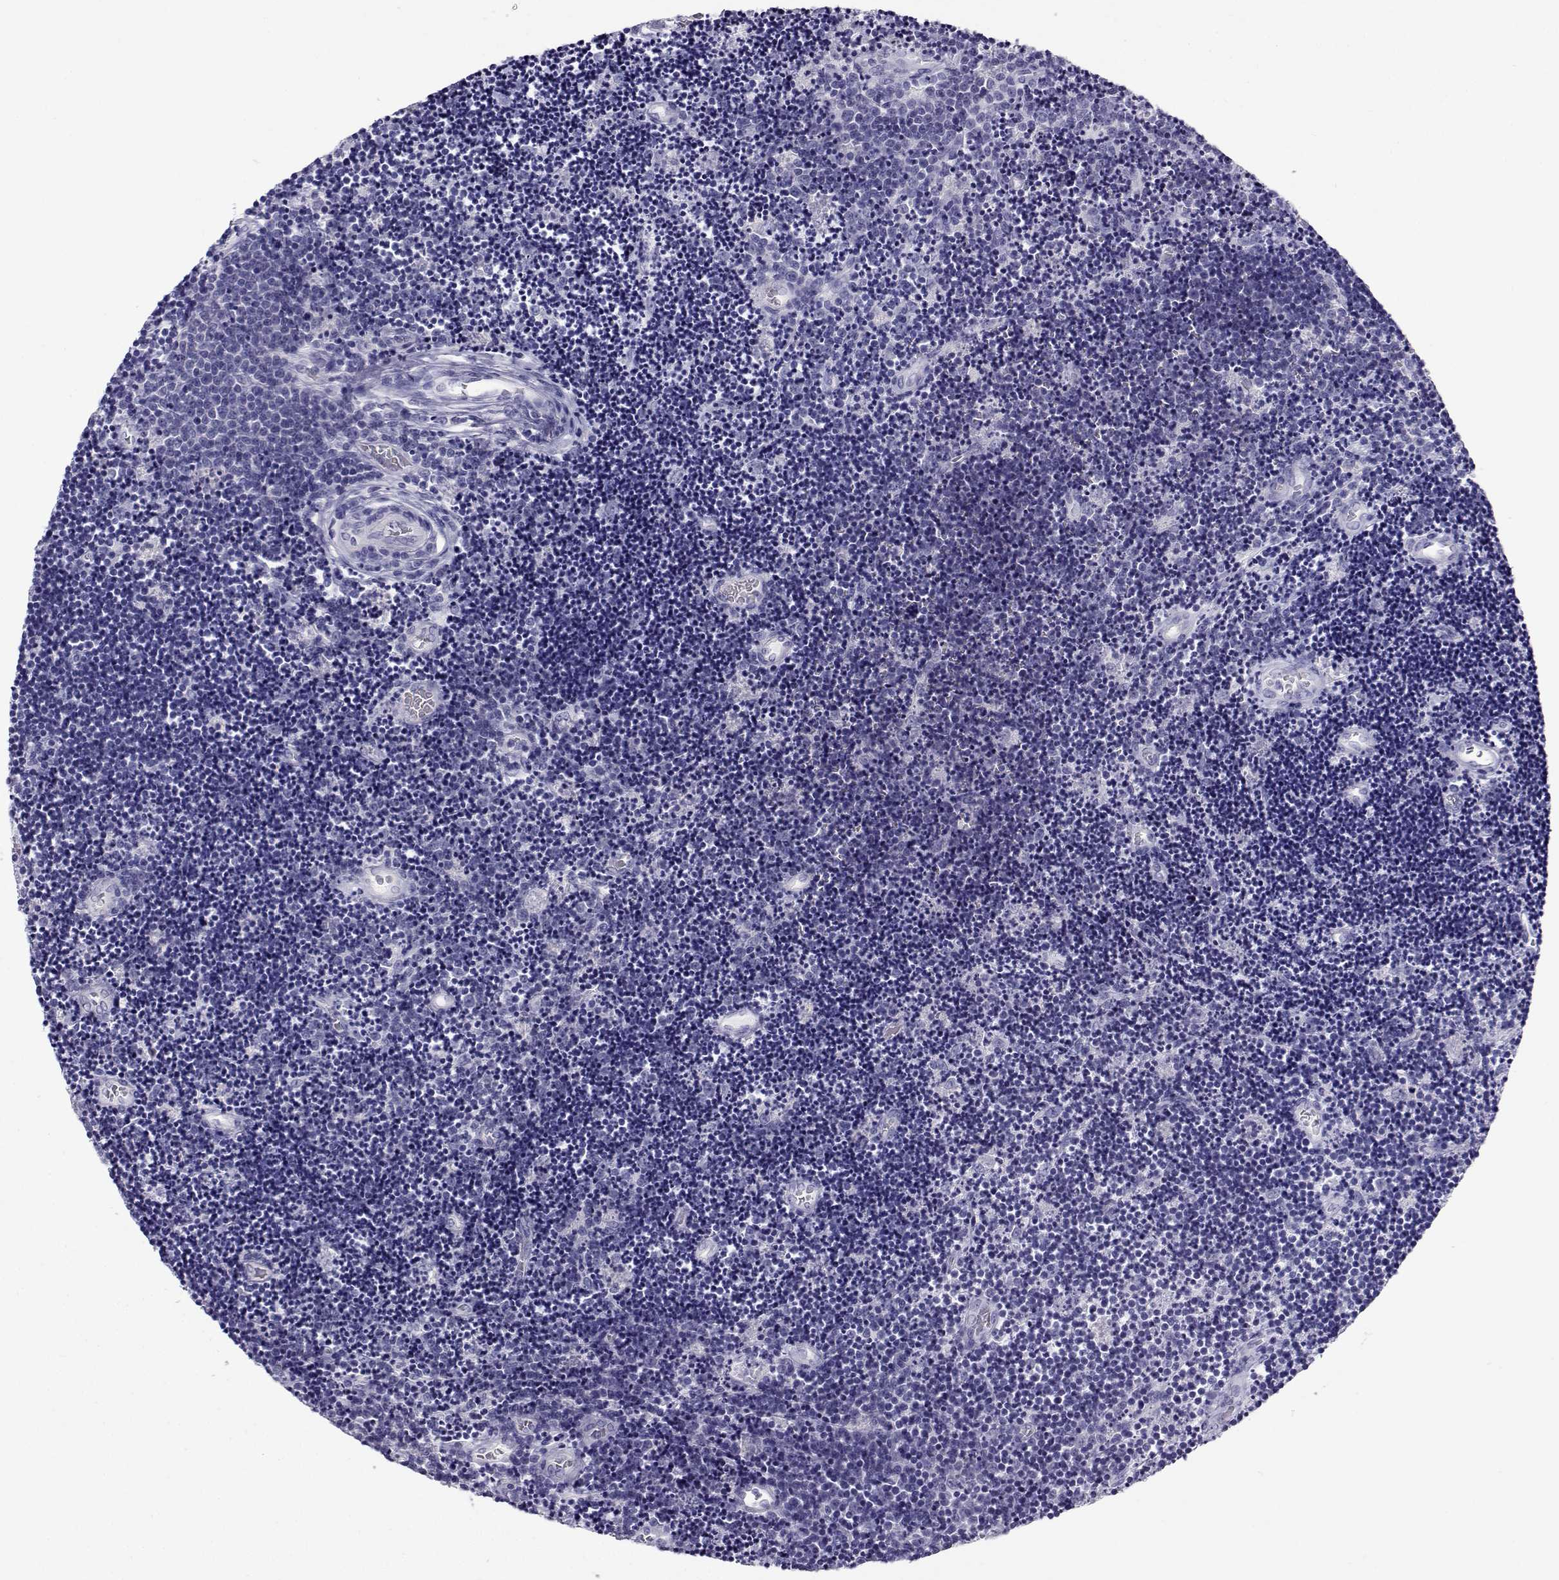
{"staining": {"intensity": "negative", "quantity": "none", "location": "none"}, "tissue": "lymphoma", "cell_type": "Tumor cells", "image_type": "cancer", "snomed": [{"axis": "morphology", "description": "Malignant lymphoma, non-Hodgkin's type, Low grade"}, {"axis": "topography", "description": "Brain"}], "caption": "An IHC micrograph of malignant lymphoma, non-Hodgkin's type (low-grade) is shown. There is no staining in tumor cells of malignant lymphoma, non-Hodgkin's type (low-grade).", "gene": "CABS1", "patient": {"sex": "female", "age": 66}}